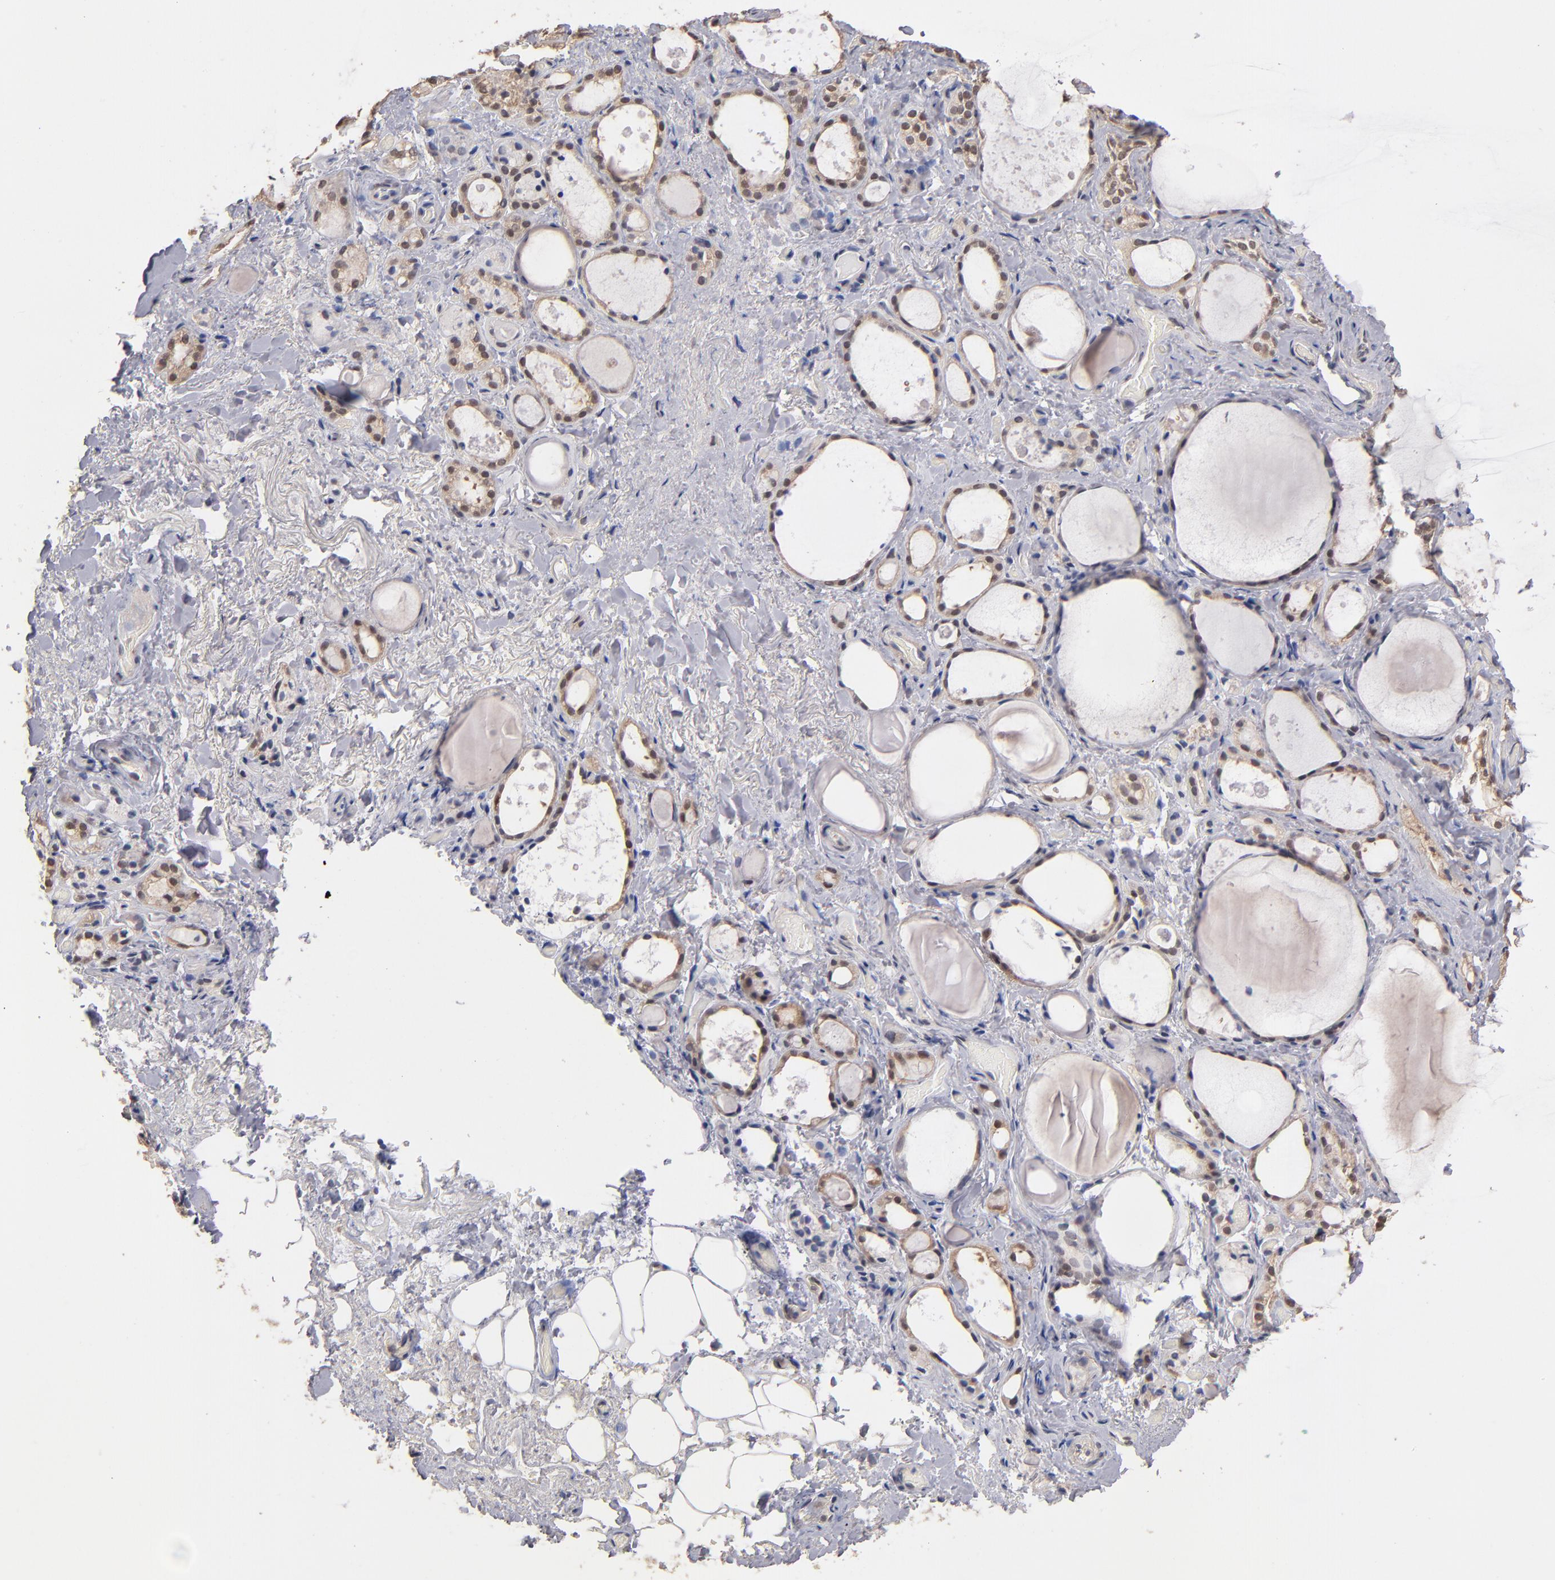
{"staining": {"intensity": "weak", "quantity": "25%-75%", "location": "cytoplasmic/membranous"}, "tissue": "thyroid gland", "cell_type": "Glandular cells", "image_type": "normal", "snomed": [{"axis": "morphology", "description": "Normal tissue, NOS"}, {"axis": "topography", "description": "Thyroid gland"}], "caption": "Brown immunohistochemical staining in unremarkable thyroid gland exhibits weak cytoplasmic/membranous positivity in approximately 25%-75% of glandular cells. The staining was performed using DAB to visualize the protein expression in brown, while the nuclei were stained in blue with hematoxylin (Magnification: 20x).", "gene": "PSMD10", "patient": {"sex": "female", "age": 75}}